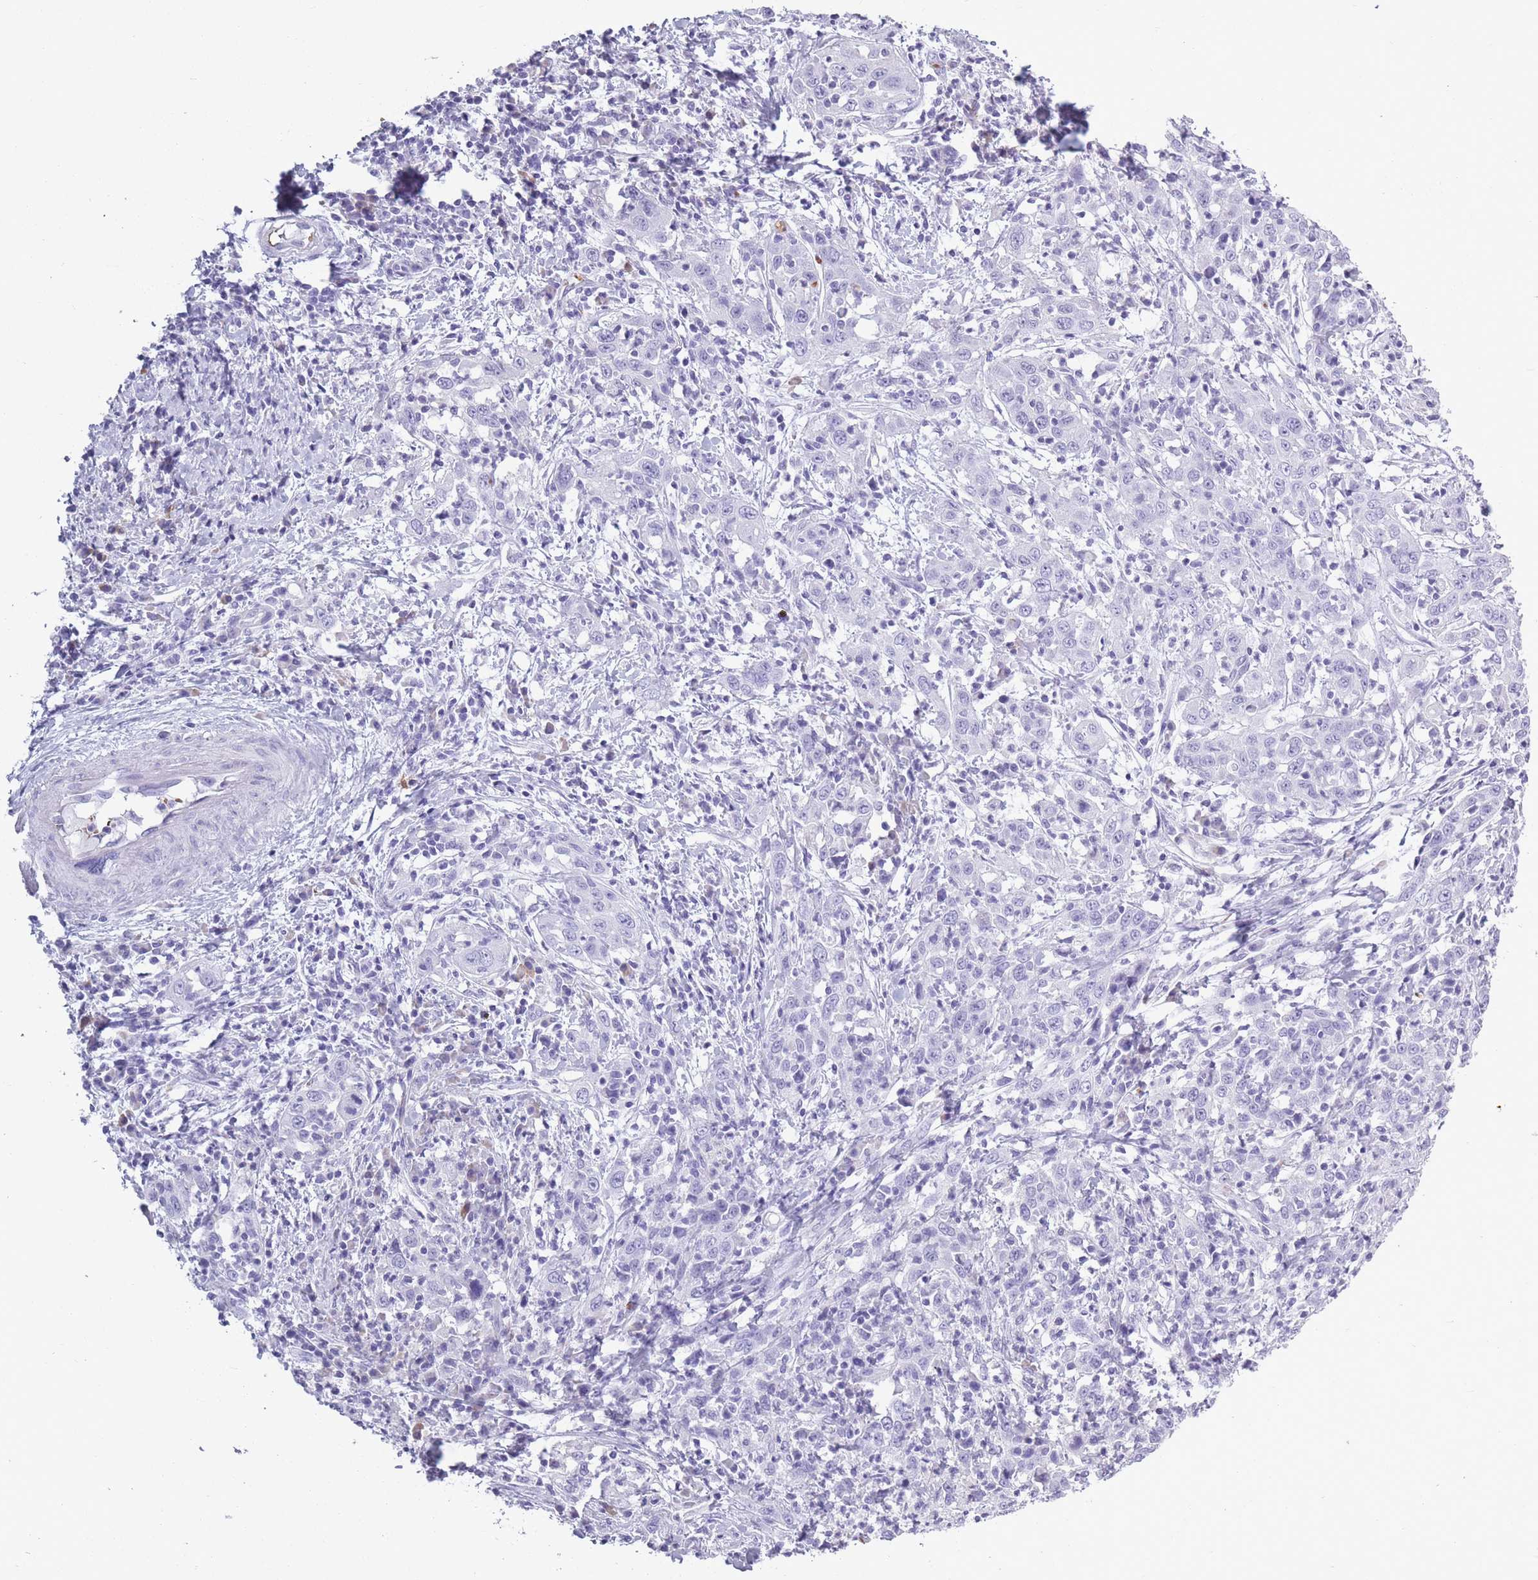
{"staining": {"intensity": "negative", "quantity": "none", "location": "none"}, "tissue": "cervical cancer", "cell_type": "Tumor cells", "image_type": "cancer", "snomed": [{"axis": "morphology", "description": "Squamous cell carcinoma, NOS"}, {"axis": "topography", "description": "Cervix"}], "caption": "Immunohistochemistry of human cervical cancer (squamous cell carcinoma) displays no expression in tumor cells. (DAB IHC with hematoxylin counter stain).", "gene": "OR7C1", "patient": {"sex": "female", "age": 46}}